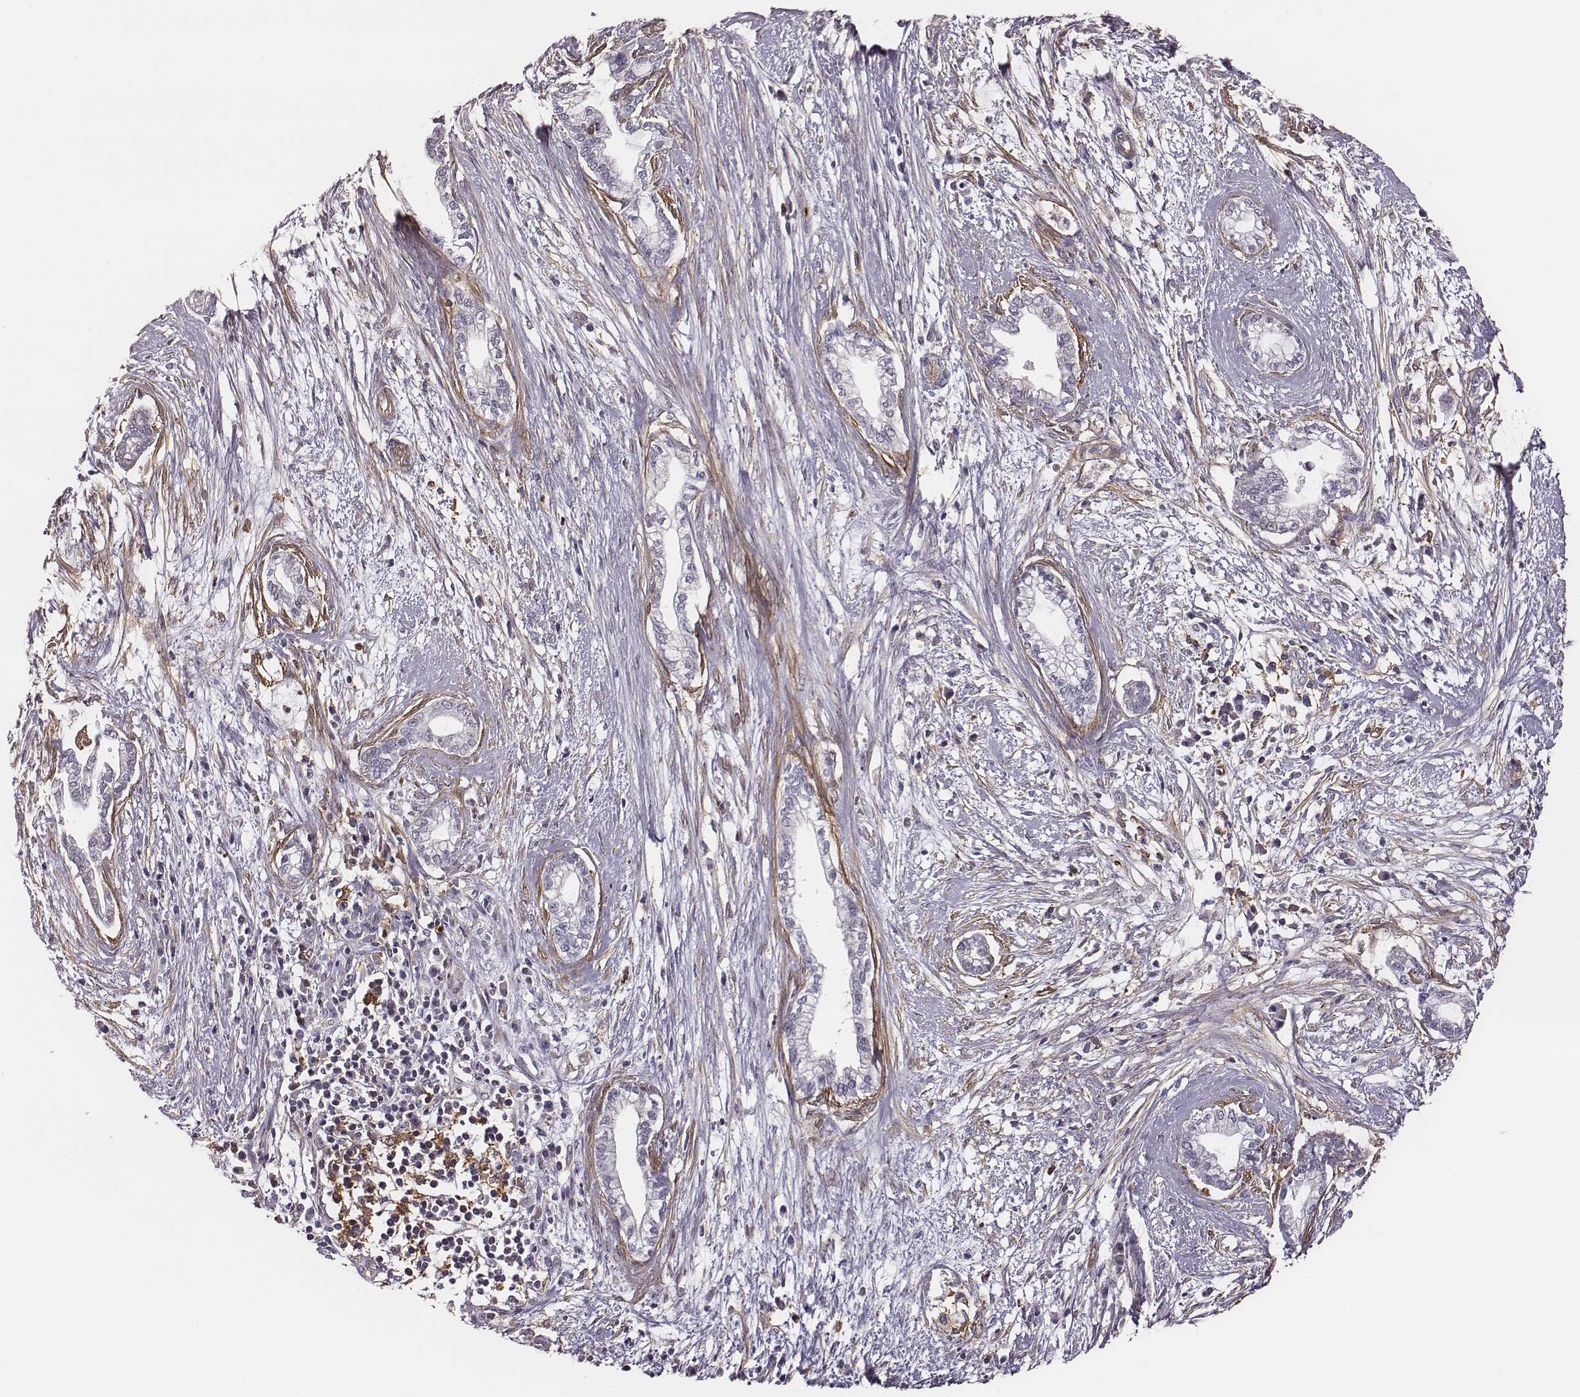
{"staining": {"intensity": "negative", "quantity": "none", "location": "none"}, "tissue": "cervical cancer", "cell_type": "Tumor cells", "image_type": "cancer", "snomed": [{"axis": "morphology", "description": "Adenocarcinoma, NOS"}, {"axis": "topography", "description": "Cervix"}], "caption": "High power microscopy image of an IHC photomicrograph of cervical adenocarcinoma, revealing no significant positivity in tumor cells. Brightfield microscopy of immunohistochemistry (IHC) stained with DAB (3,3'-diaminobenzidine) (brown) and hematoxylin (blue), captured at high magnification.", "gene": "ZYX", "patient": {"sex": "female", "age": 62}}